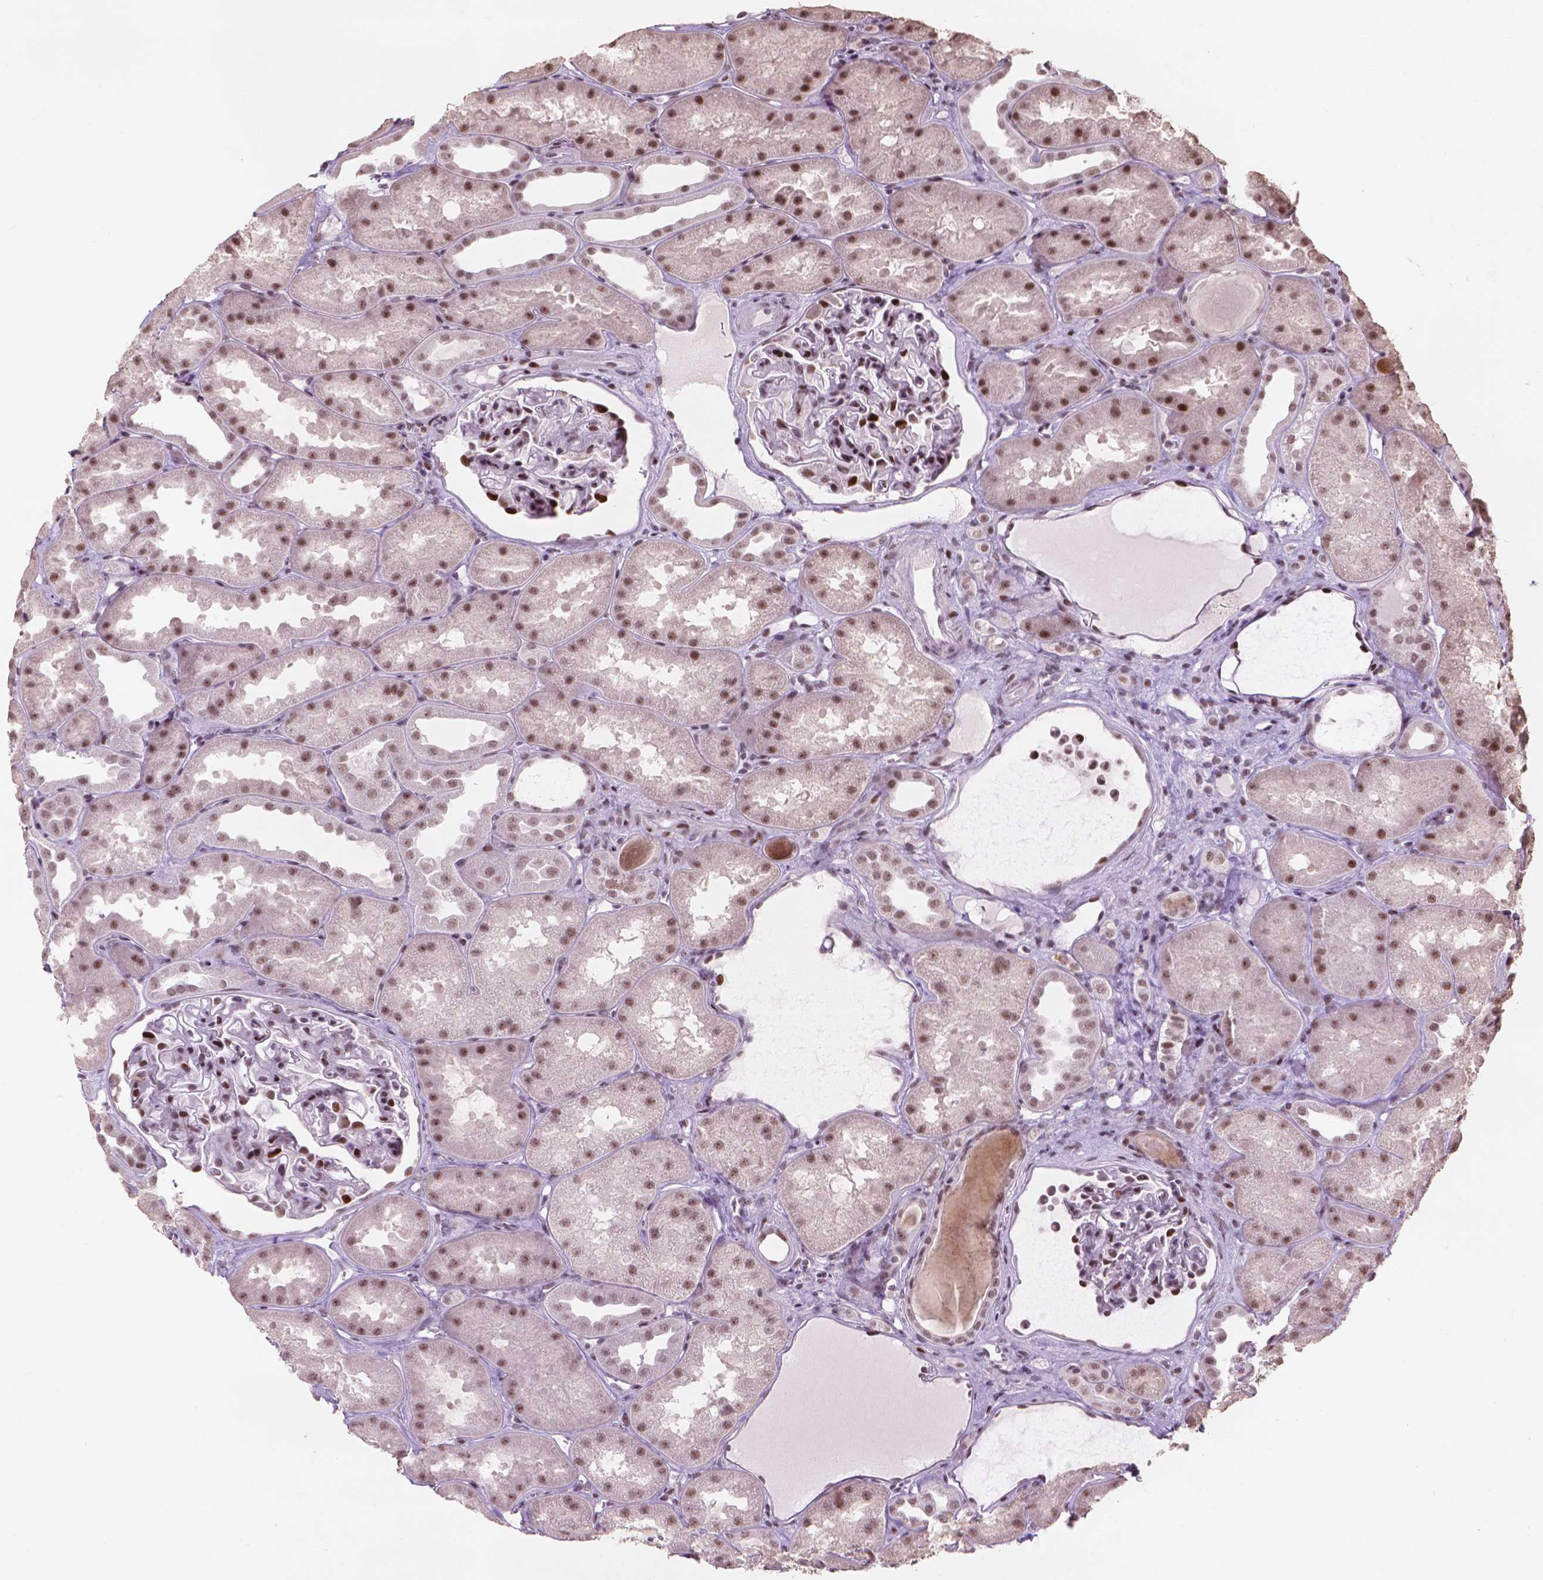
{"staining": {"intensity": "strong", "quantity": "25%-75%", "location": "nuclear"}, "tissue": "kidney", "cell_type": "Cells in glomeruli", "image_type": "normal", "snomed": [{"axis": "morphology", "description": "Normal tissue, NOS"}, {"axis": "topography", "description": "Kidney"}], "caption": "Cells in glomeruli reveal high levels of strong nuclear expression in about 25%-75% of cells in normal human kidney. The staining is performed using DAB brown chromogen to label protein expression. The nuclei are counter-stained blue using hematoxylin.", "gene": "HES7", "patient": {"sex": "male", "age": 61}}